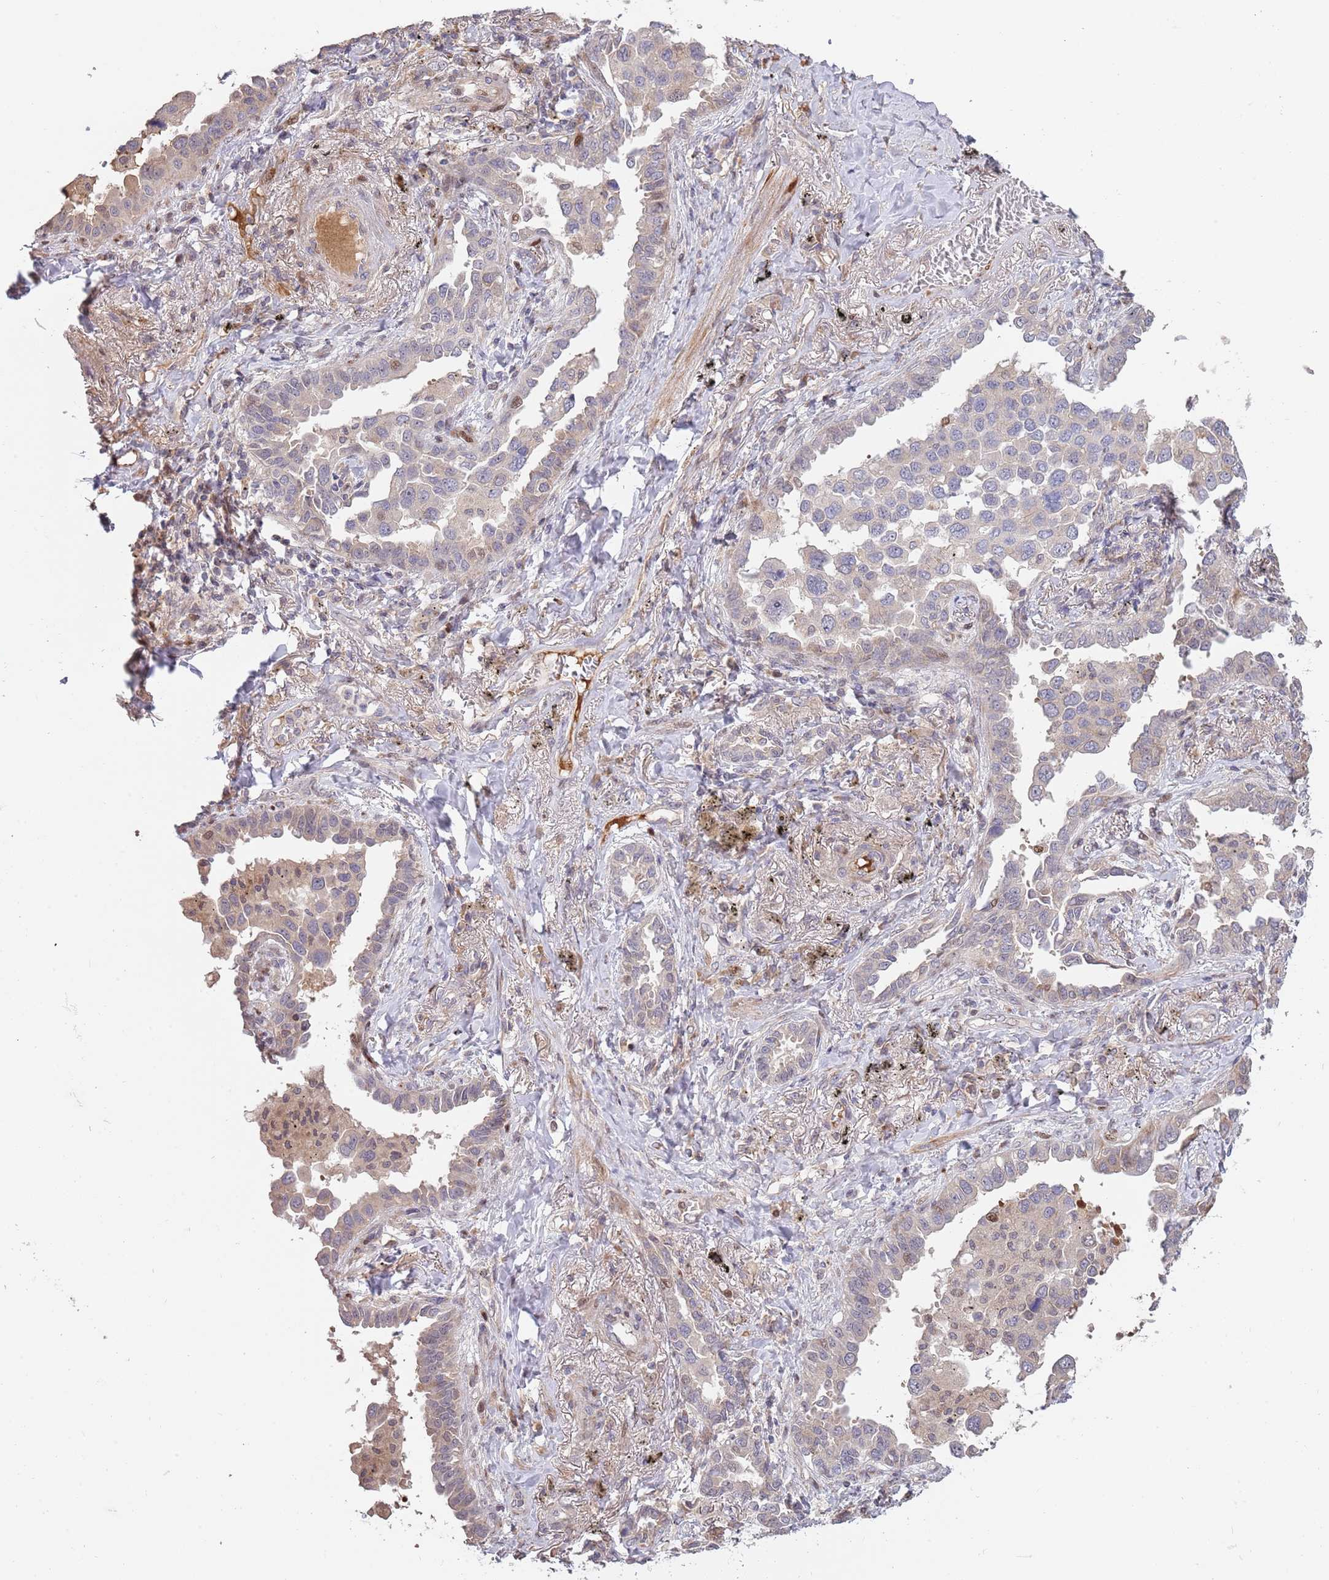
{"staining": {"intensity": "weak", "quantity": "<25%", "location": "nuclear"}, "tissue": "lung cancer", "cell_type": "Tumor cells", "image_type": "cancer", "snomed": [{"axis": "morphology", "description": "Adenocarcinoma, NOS"}, {"axis": "topography", "description": "Lung"}], "caption": "A high-resolution micrograph shows IHC staining of lung adenocarcinoma, which displays no significant staining in tumor cells. (DAB (3,3'-diaminobenzidine) IHC, high magnification).", "gene": "SYNDIG1L", "patient": {"sex": "male", "age": 67}}